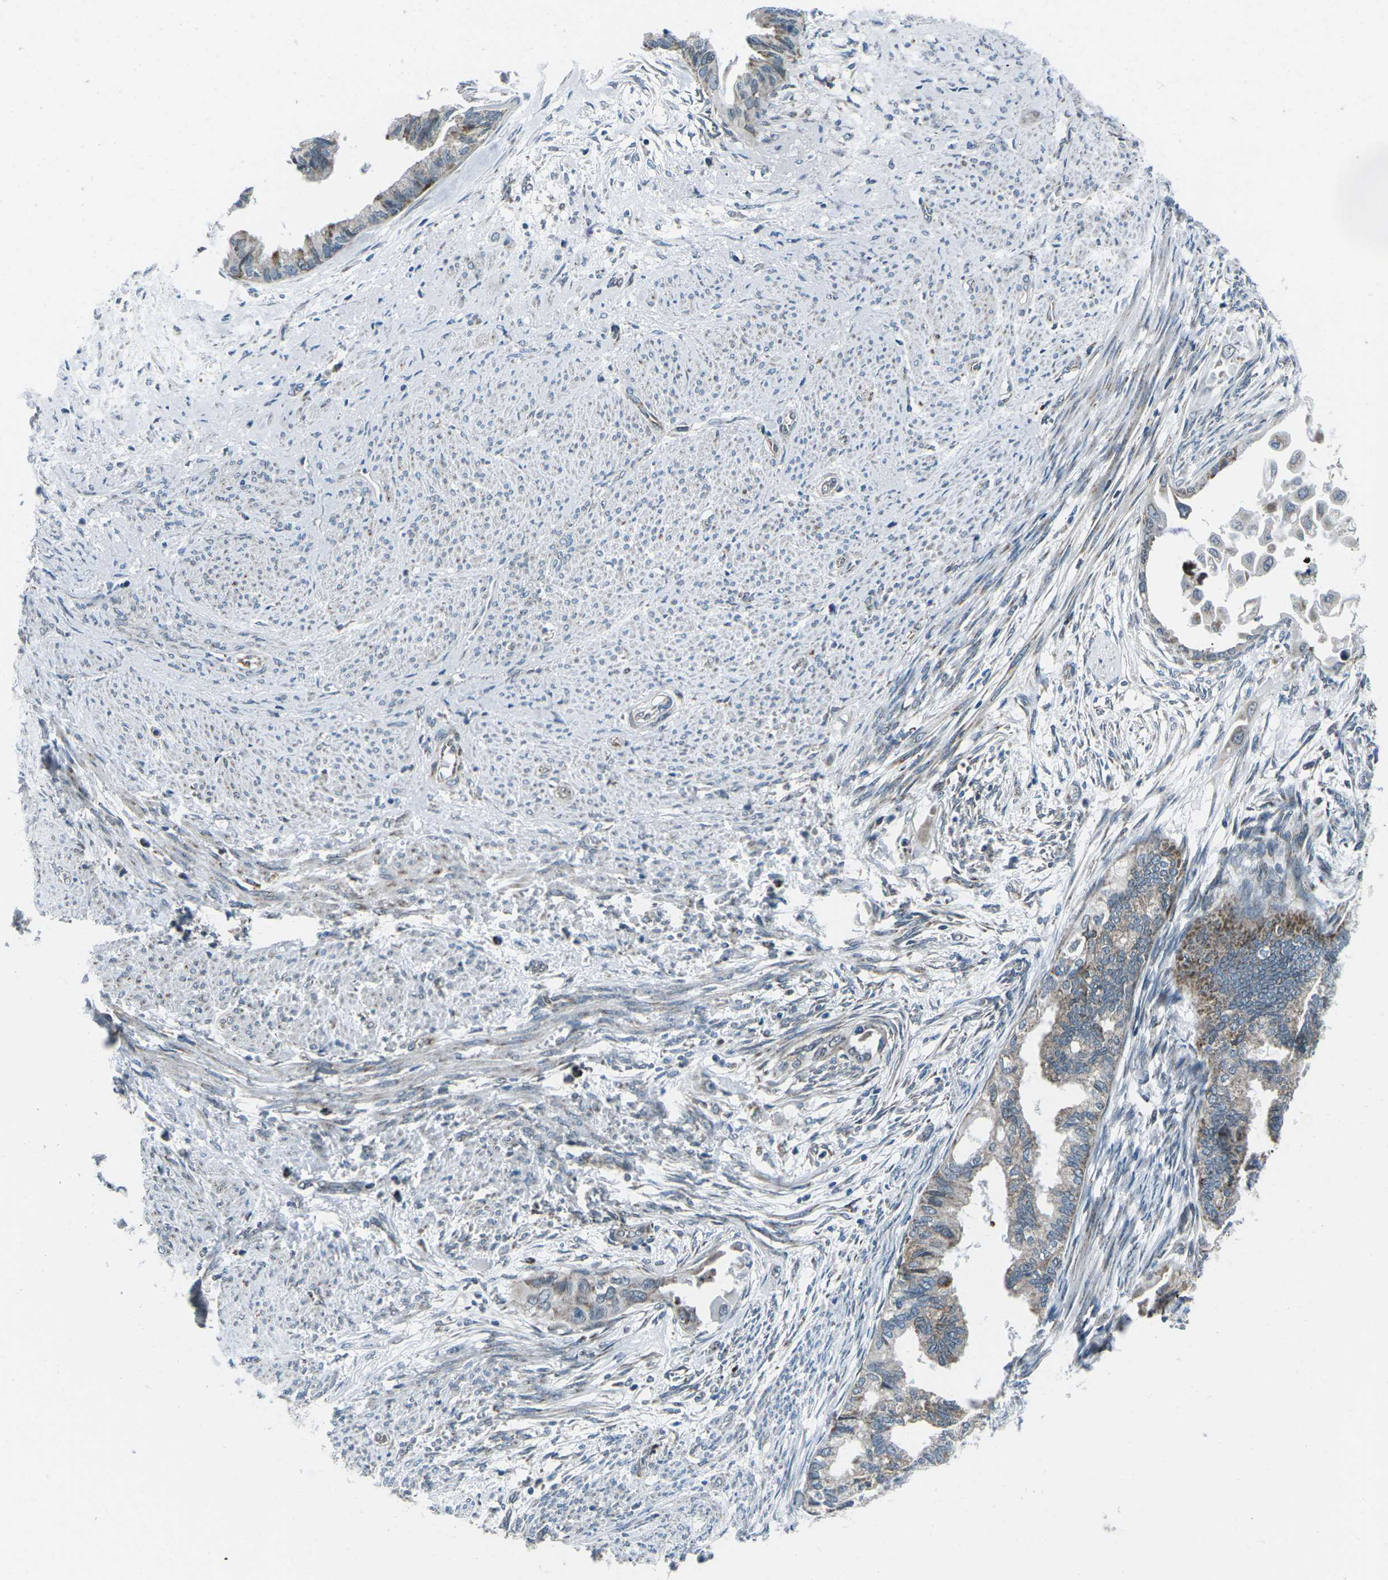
{"staining": {"intensity": "moderate", "quantity": "<25%", "location": "cytoplasmic/membranous"}, "tissue": "cervical cancer", "cell_type": "Tumor cells", "image_type": "cancer", "snomed": [{"axis": "morphology", "description": "Normal tissue, NOS"}, {"axis": "morphology", "description": "Adenocarcinoma, NOS"}, {"axis": "topography", "description": "Cervix"}, {"axis": "topography", "description": "Endometrium"}], "caption": "Immunohistochemistry (IHC) histopathology image of human cervical cancer (adenocarcinoma) stained for a protein (brown), which demonstrates low levels of moderate cytoplasmic/membranous staining in approximately <25% of tumor cells.", "gene": "RFESD", "patient": {"sex": "female", "age": 86}}